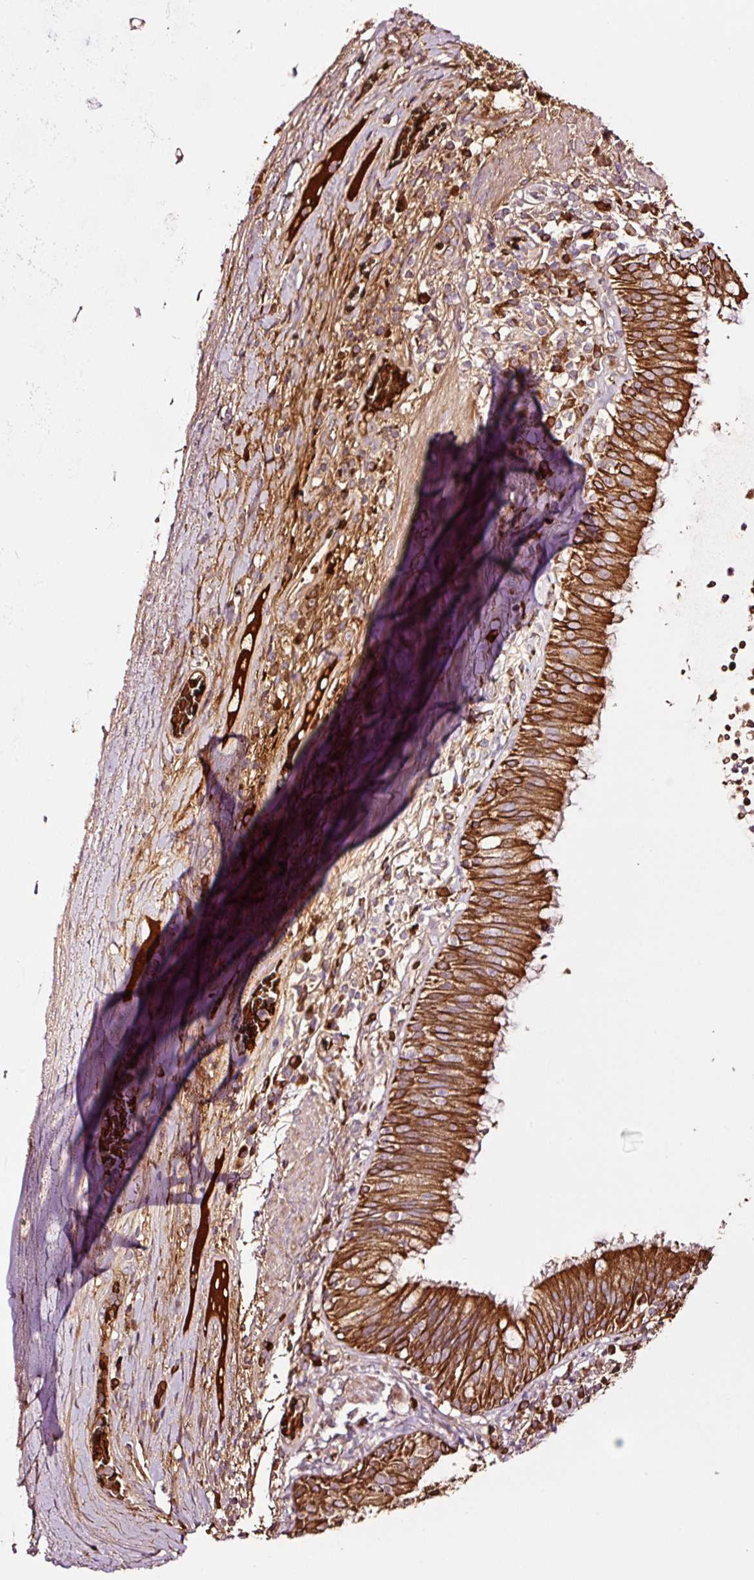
{"staining": {"intensity": "strong", "quantity": ">75%", "location": "cytoplasmic/membranous"}, "tissue": "bronchus", "cell_type": "Respiratory epithelial cells", "image_type": "normal", "snomed": [{"axis": "morphology", "description": "Normal tissue, NOS"}, {"axis": "topography", "description": "Cartilage tissue"}, {"axis": "topography", "description": "Bronchus"}], "caption": "Immunohistochemistry photomicrograph of normal bronchus stained for a protein (brown), which demonstrates high levels of strong cytoplasmic/membranous staining in about >75% of respiratory epithelial cells.", "gene": "PGLYRP2", "patient": {"sex": "male", "age": 56}}